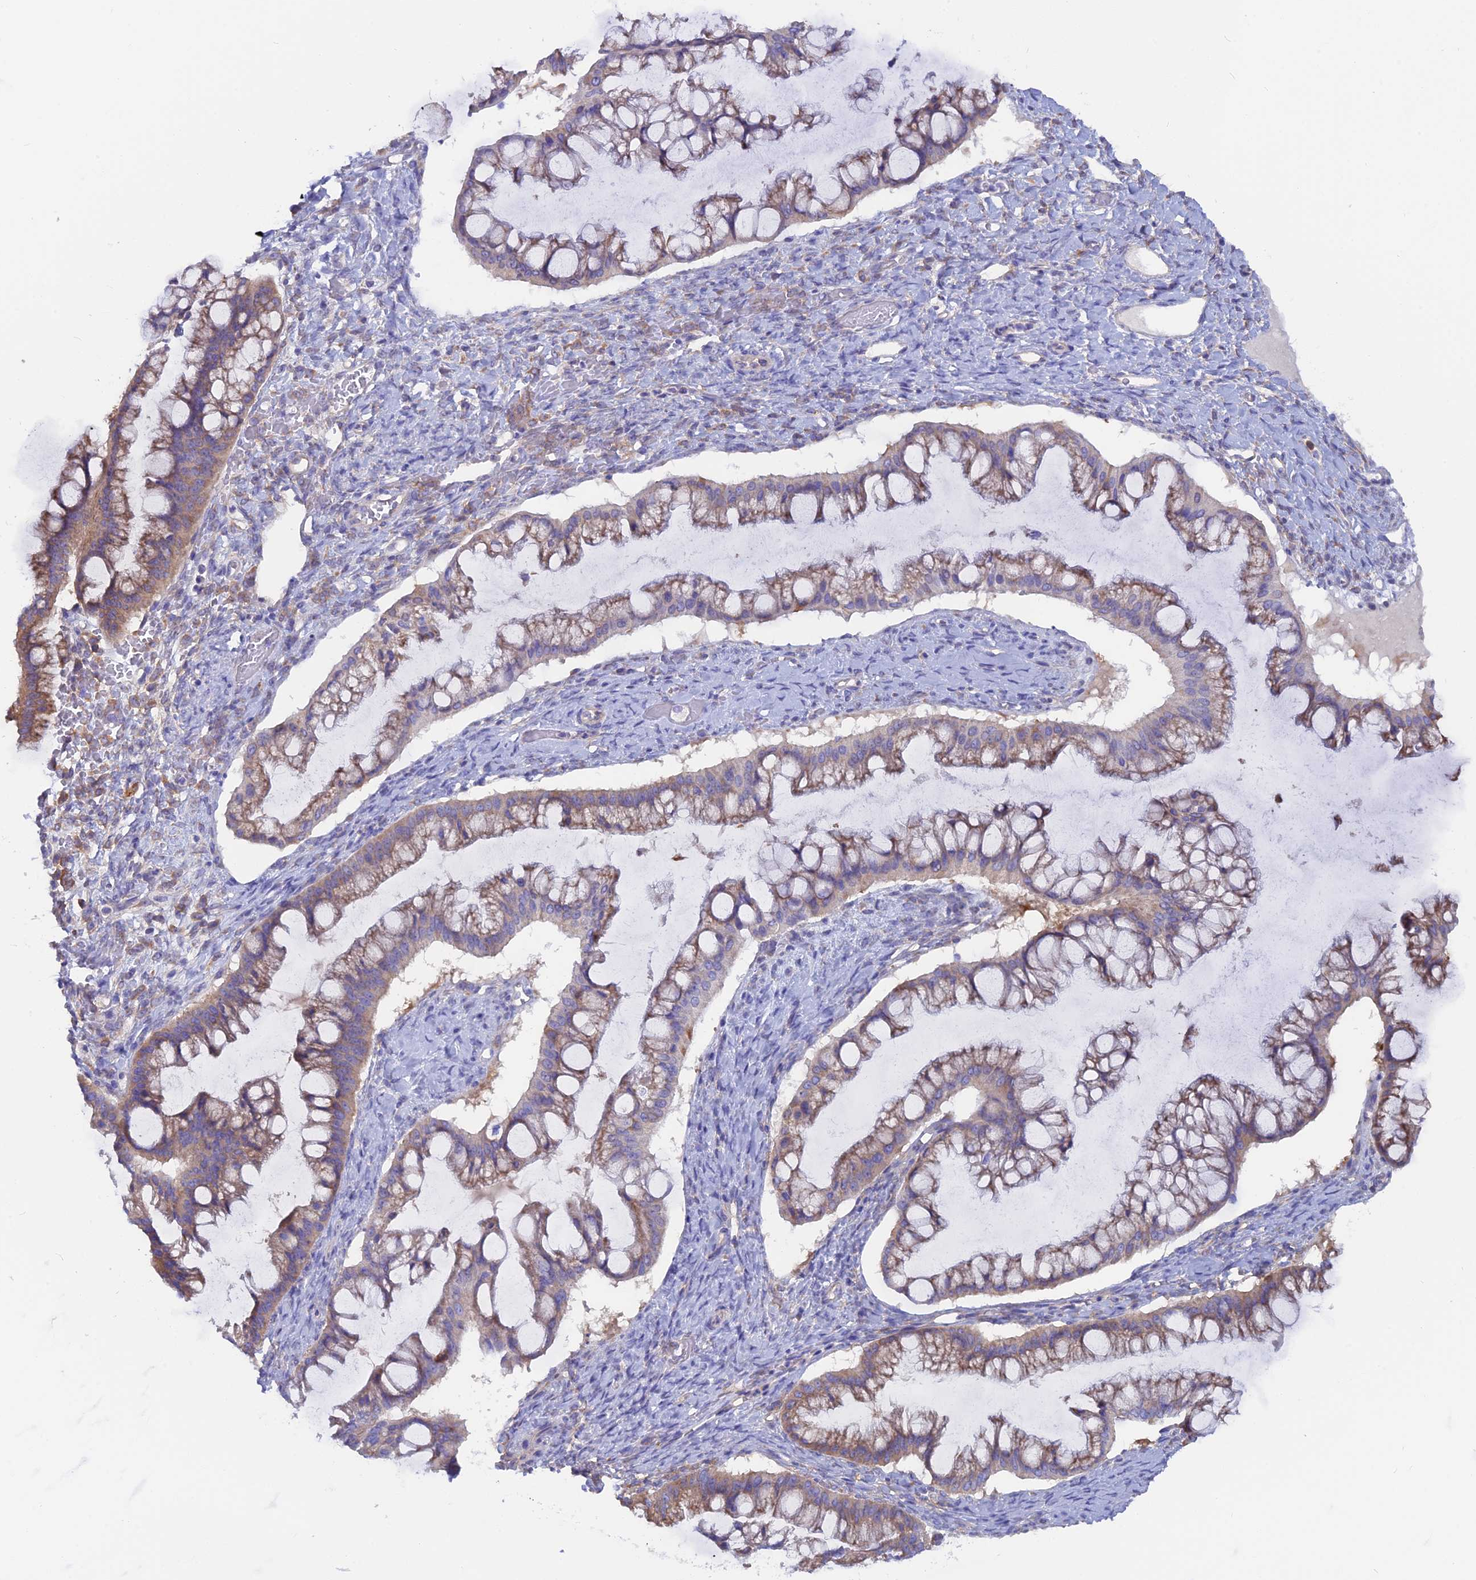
{"staining": {"intensity": "moderate", "quantity": ">75%", "location": "cytoplasmic/membranous"}, "tissue": "ovarian cancer", "cell_type": "Tumor cells", "image_type": "cancer", "snomed": [{"axis": "morphology", "description": "Cystadenocarcinoma, mucinous, NOS"}, {"axis": "topography", "description": "Ovary"}], "caption": "Protein staining of ovarian cancer tissue shows moderate cytoplasmic/membranous staining in about >75% of tumor cells.", "gene": "LZTFL1", "patient": {"sex": "female", "age": 73}}